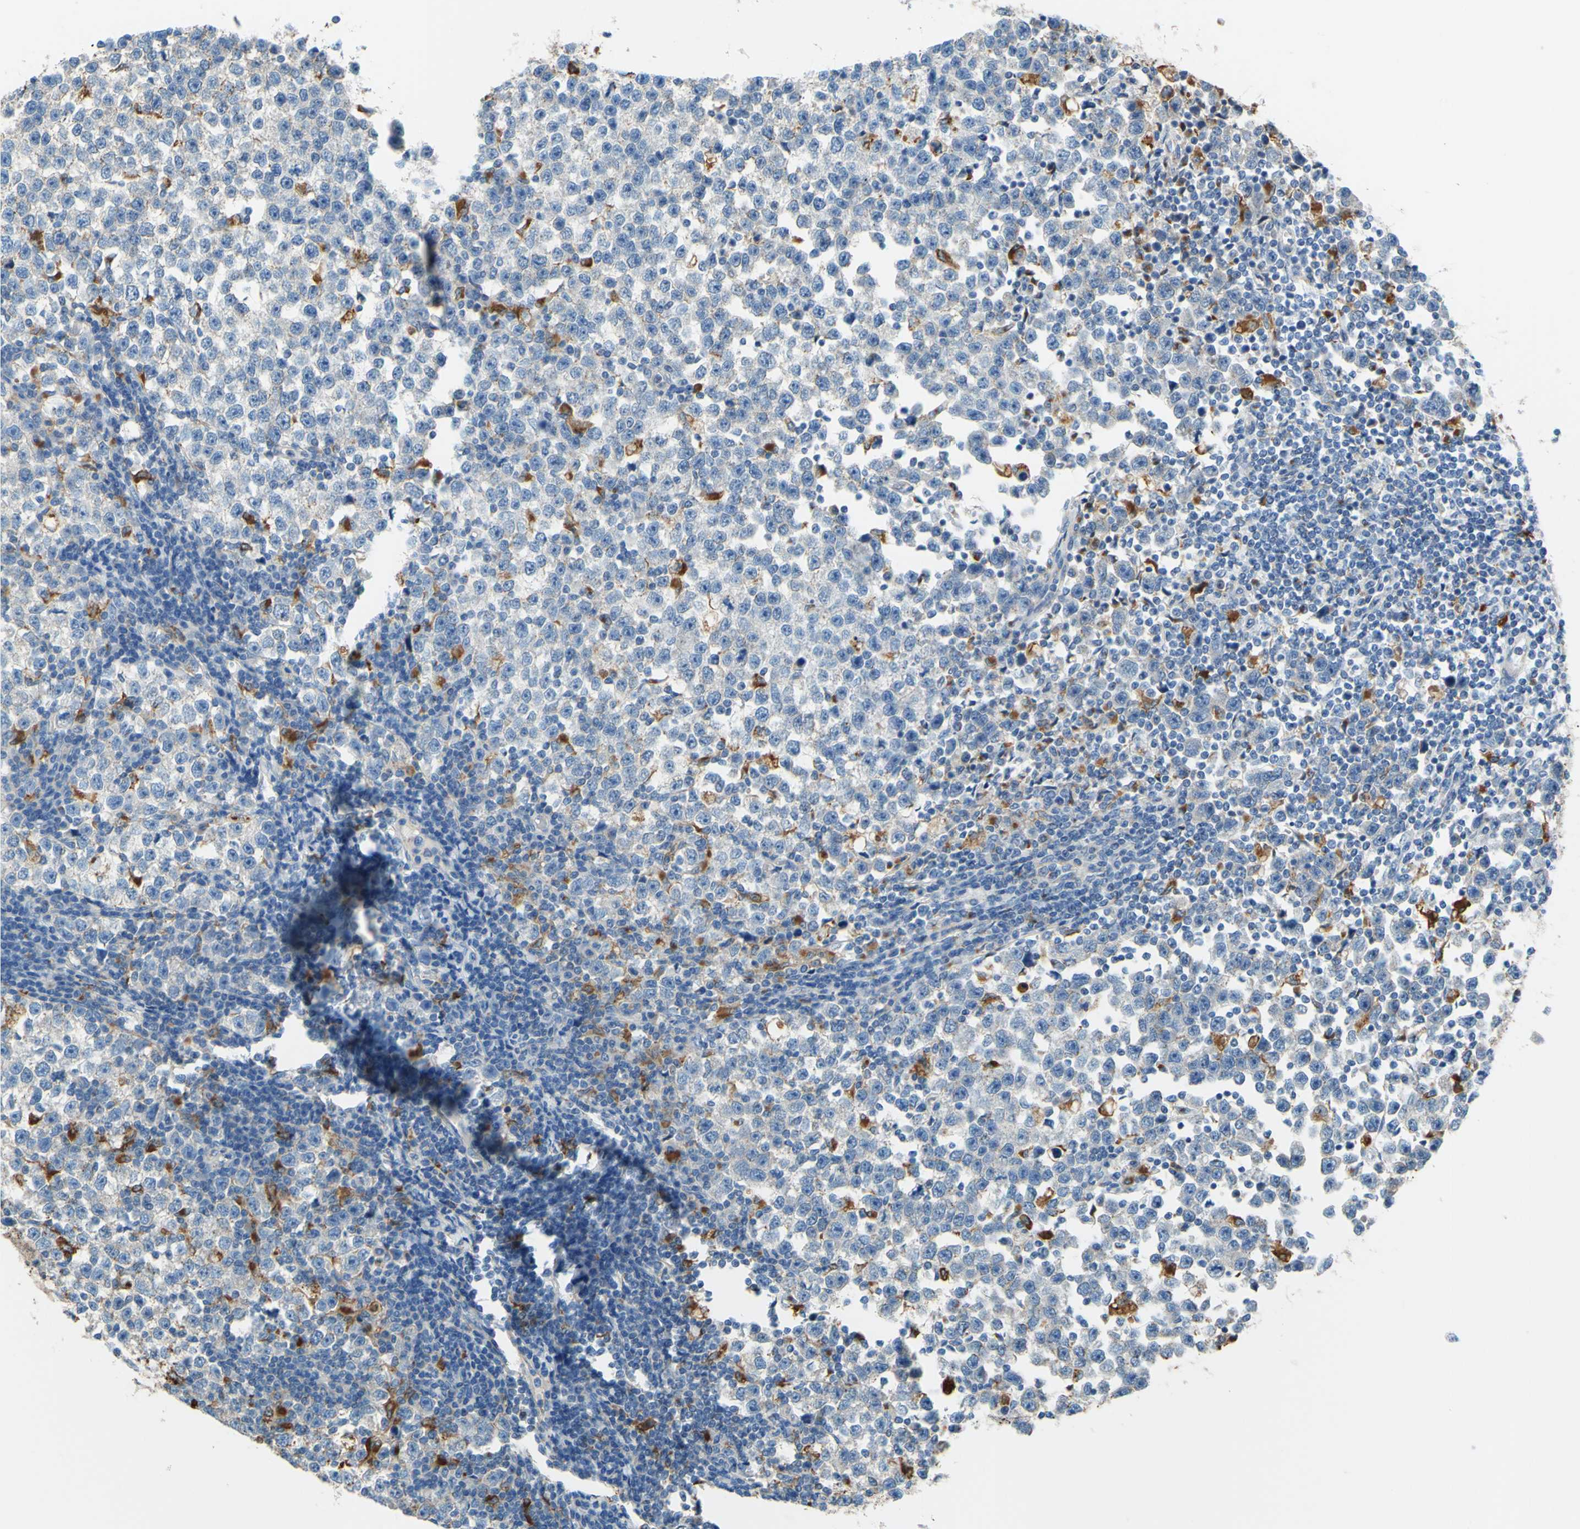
{"staining": {"intensity": "negative", "quantity": "none", "location": "none"}, "tissue": "testis cancer", "cell_type": "Tumor cells", "image_type": "cancer", "snomed": [{"axis": "morphology", "description": "Seminoma, NOS"}, {"axis": "topography", "description": "Testis"}], "caption": "Immunohistochemistry of human testis cancer shows no positivity in tumor cells.", "gene": "CTSD", "patient": {"sex": "male", "age": 43}}